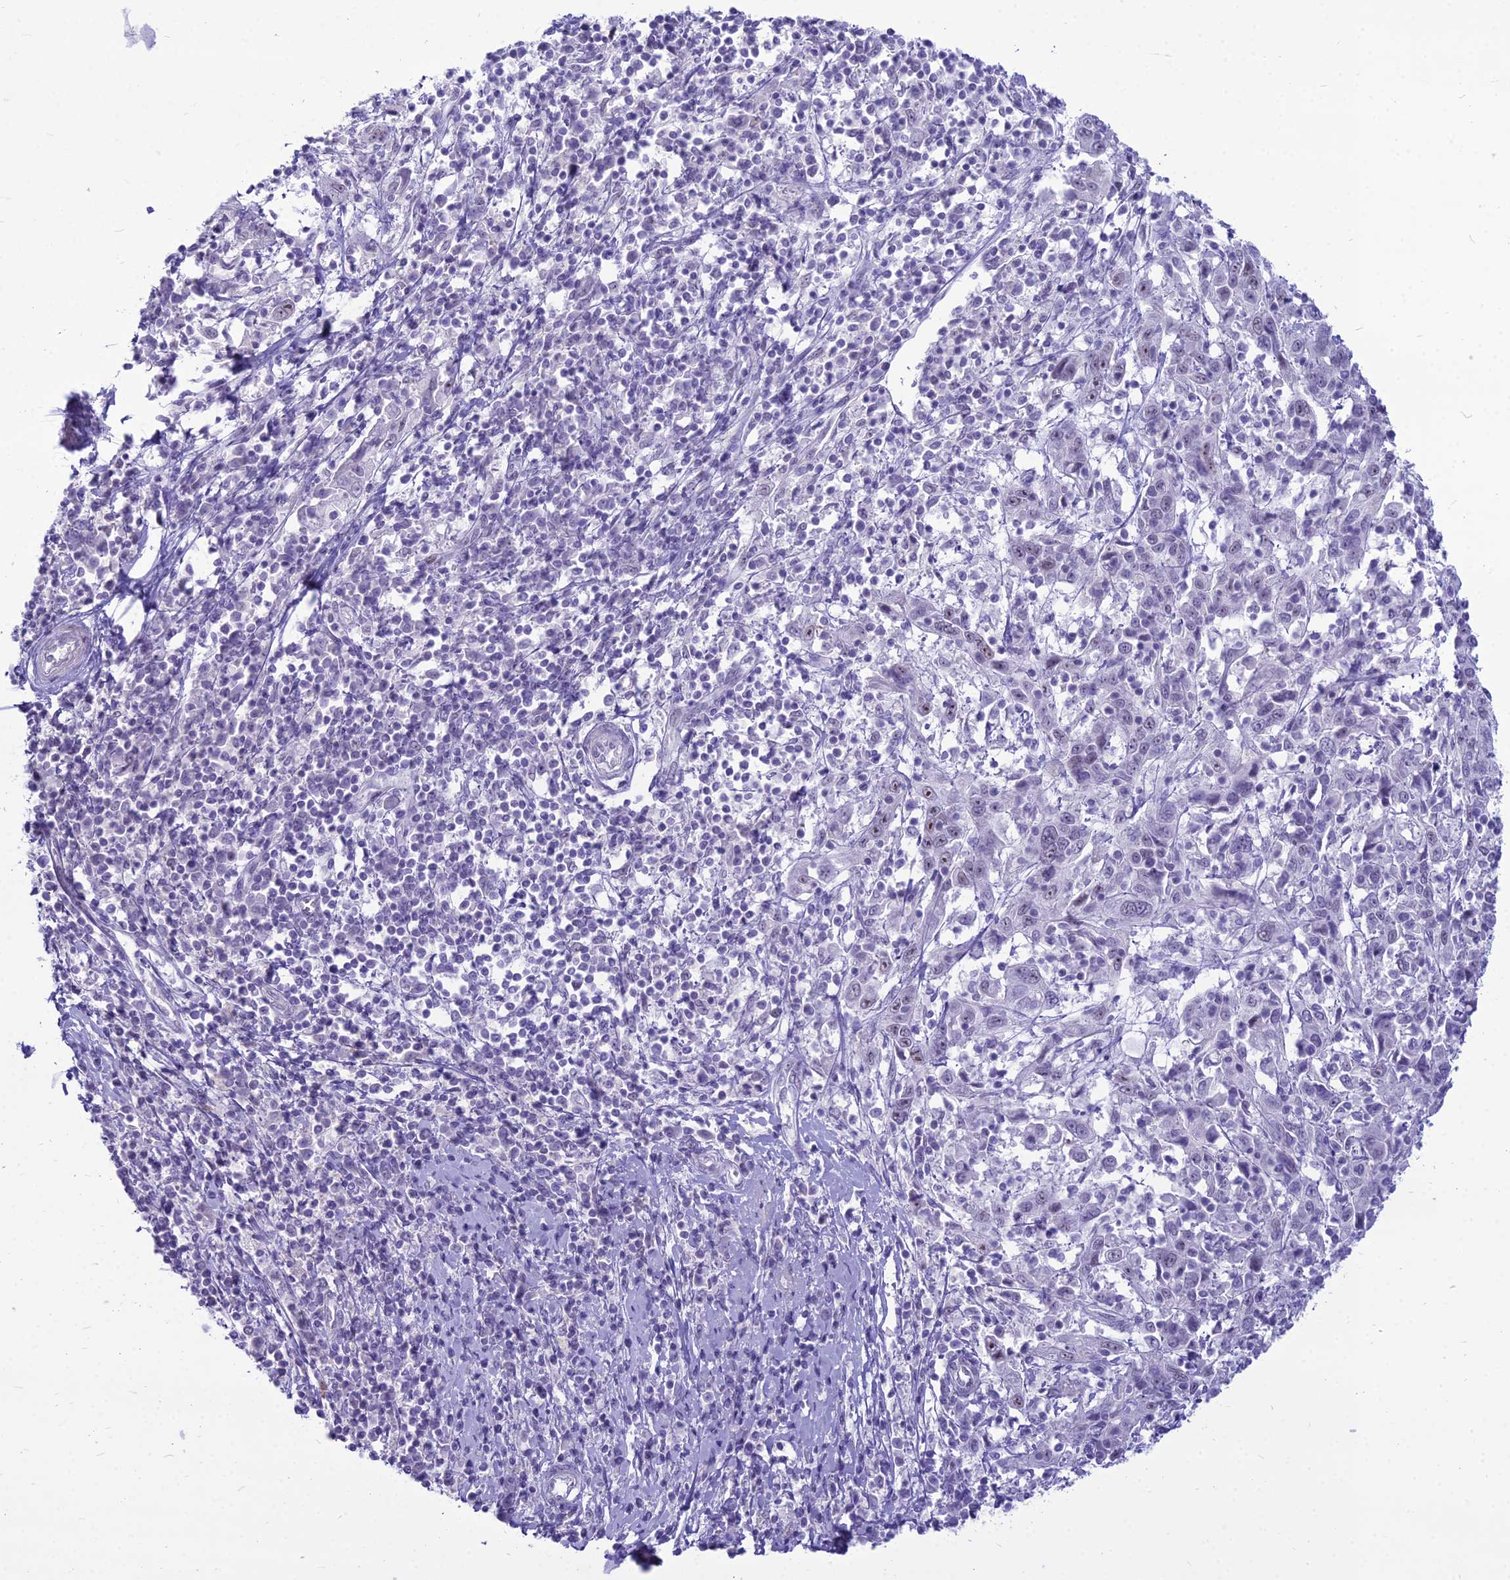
{"staining": {"intensity": "weak", "quantity": "<25%", "location": "nuclear"}, "tissue": "cervical cancer", "cell_type": "Tumor cells", "image_type": "cancer", "snomed": [{"axis": "morphology", "description": "Squamous cell carcinoma, NOS"}, {"axis": "topography", "description": "Cervix"}], "caption": "The immunohistochemistry photomicrograph has no significant positivity in tumor cells of squamous cell carcinoma (cervical) tissue.", "gene": "DHX40", "patient": {"sex": "female", "age": 46}}